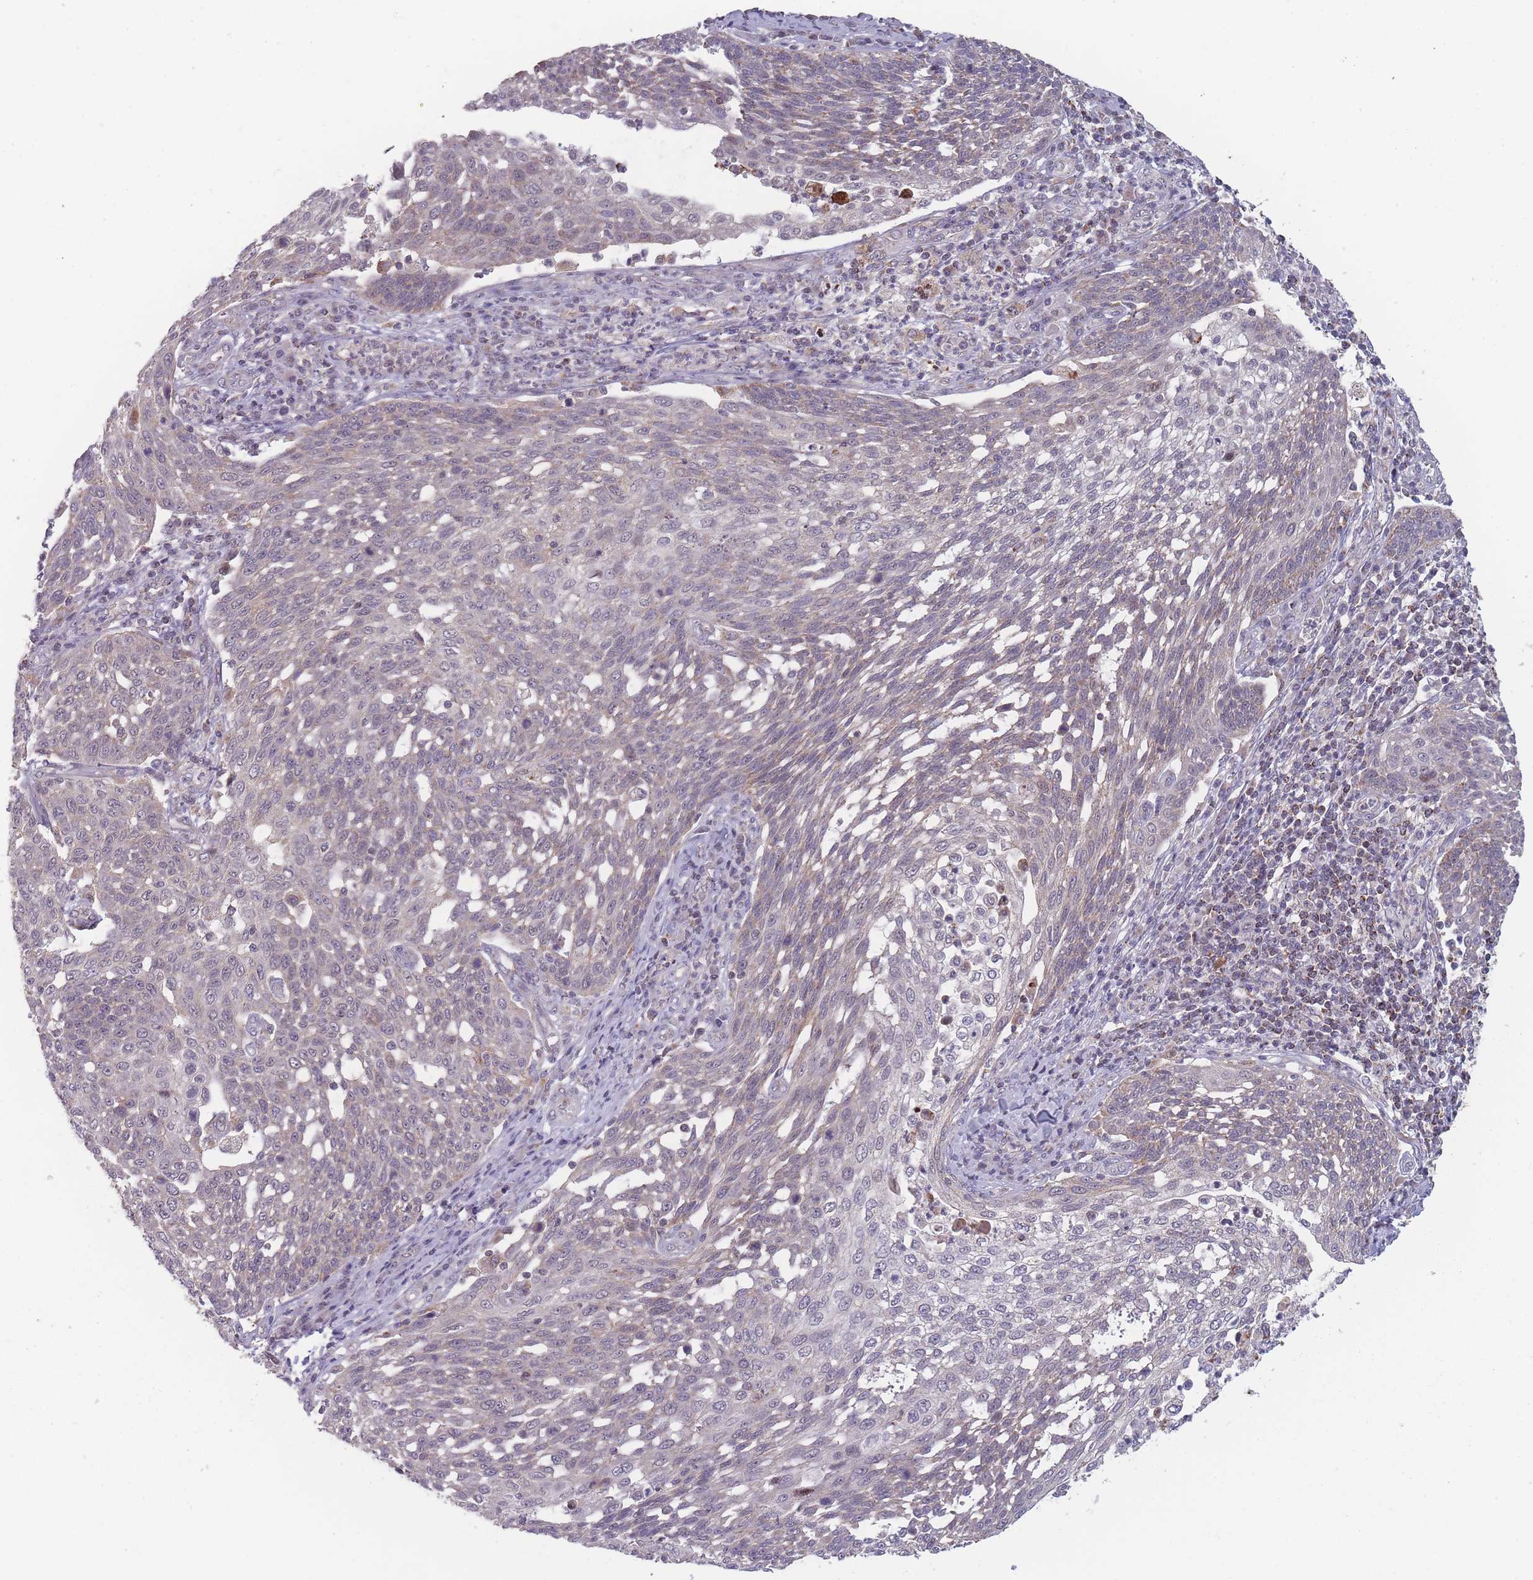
{"staining": {"intensity": "negative", "quantity": "none", "location": "none"}, "tissue": "cervical cancer", "cell_type": "Tumor cells", "image_type": "cancer", "snomed": [{"axis": "morphology", "description": "Squamous cell carcinoma, NOS"}, {"axis": "topography", "description": "Cervix"}], "caption": "Tumor cells are negative for protein expression in human squamous cell carcinoma (cervical).", "gene": "TMEM232", "patient": {"sex": "female", "age": 34}}